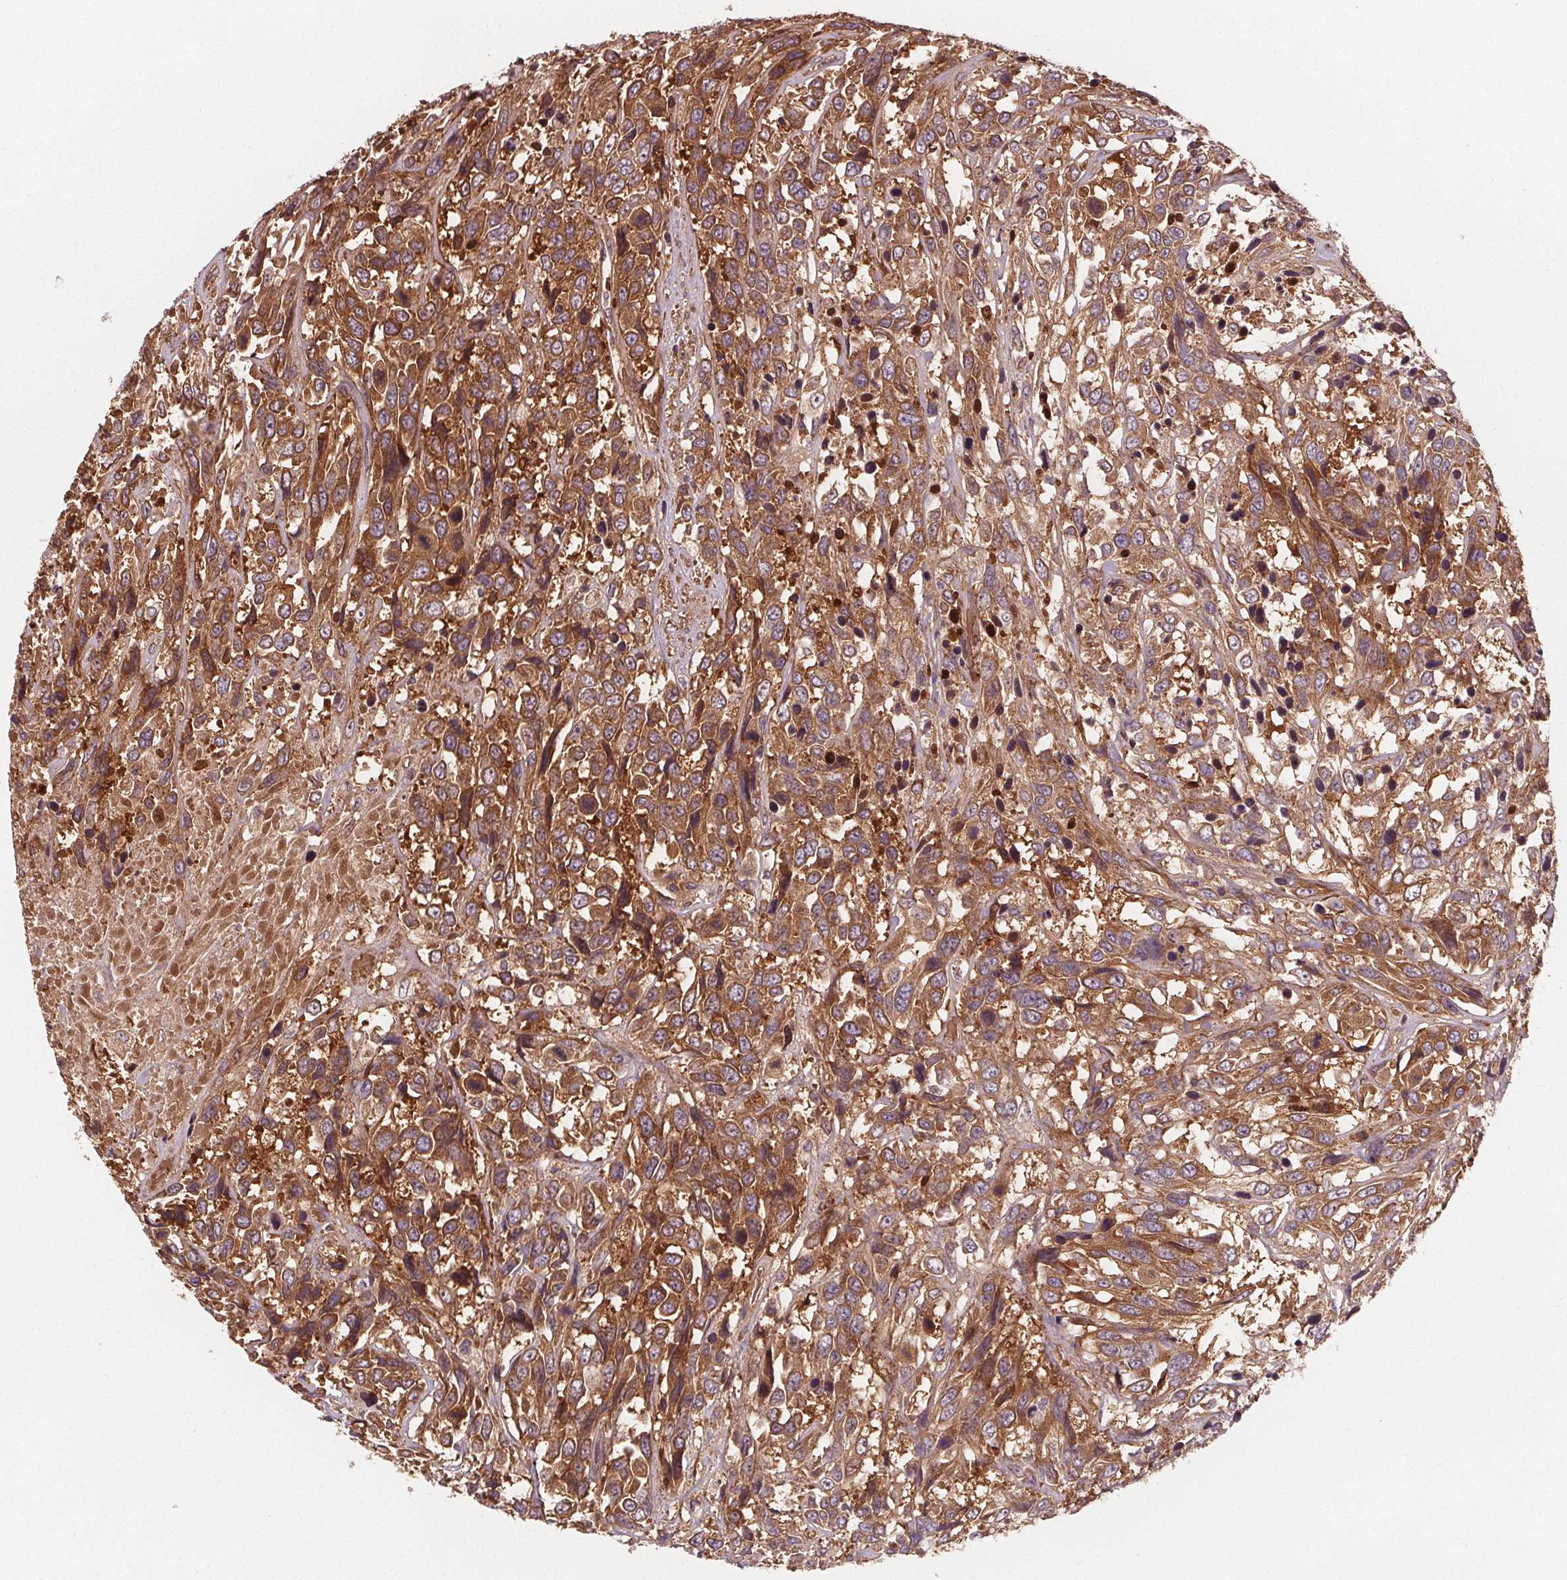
{"staining": {"intensity": "moderate", "quantity": ">75%", "location": "cytoplasmic/membranous"}, "tissue": "urothelial cancer", "cell_type": "Tumor cells", "image_type": "cancer", "snomed": [{"axis": "morphology", "description": "Urothelial carcinoma, High grade"}, {"axis": "topography", "description": "Urinary bladder"}], "caption": "Moderate cytoplasmic/membranous staining is present in about >75% of tumor cells in urothelial cancer. (Stains: DAB in brown, nuclei in blue, Microscopy: brightfield microscopy at high magnification).", "gene": "EIF3D", "patient": {"sex": "female", "age": 70}}